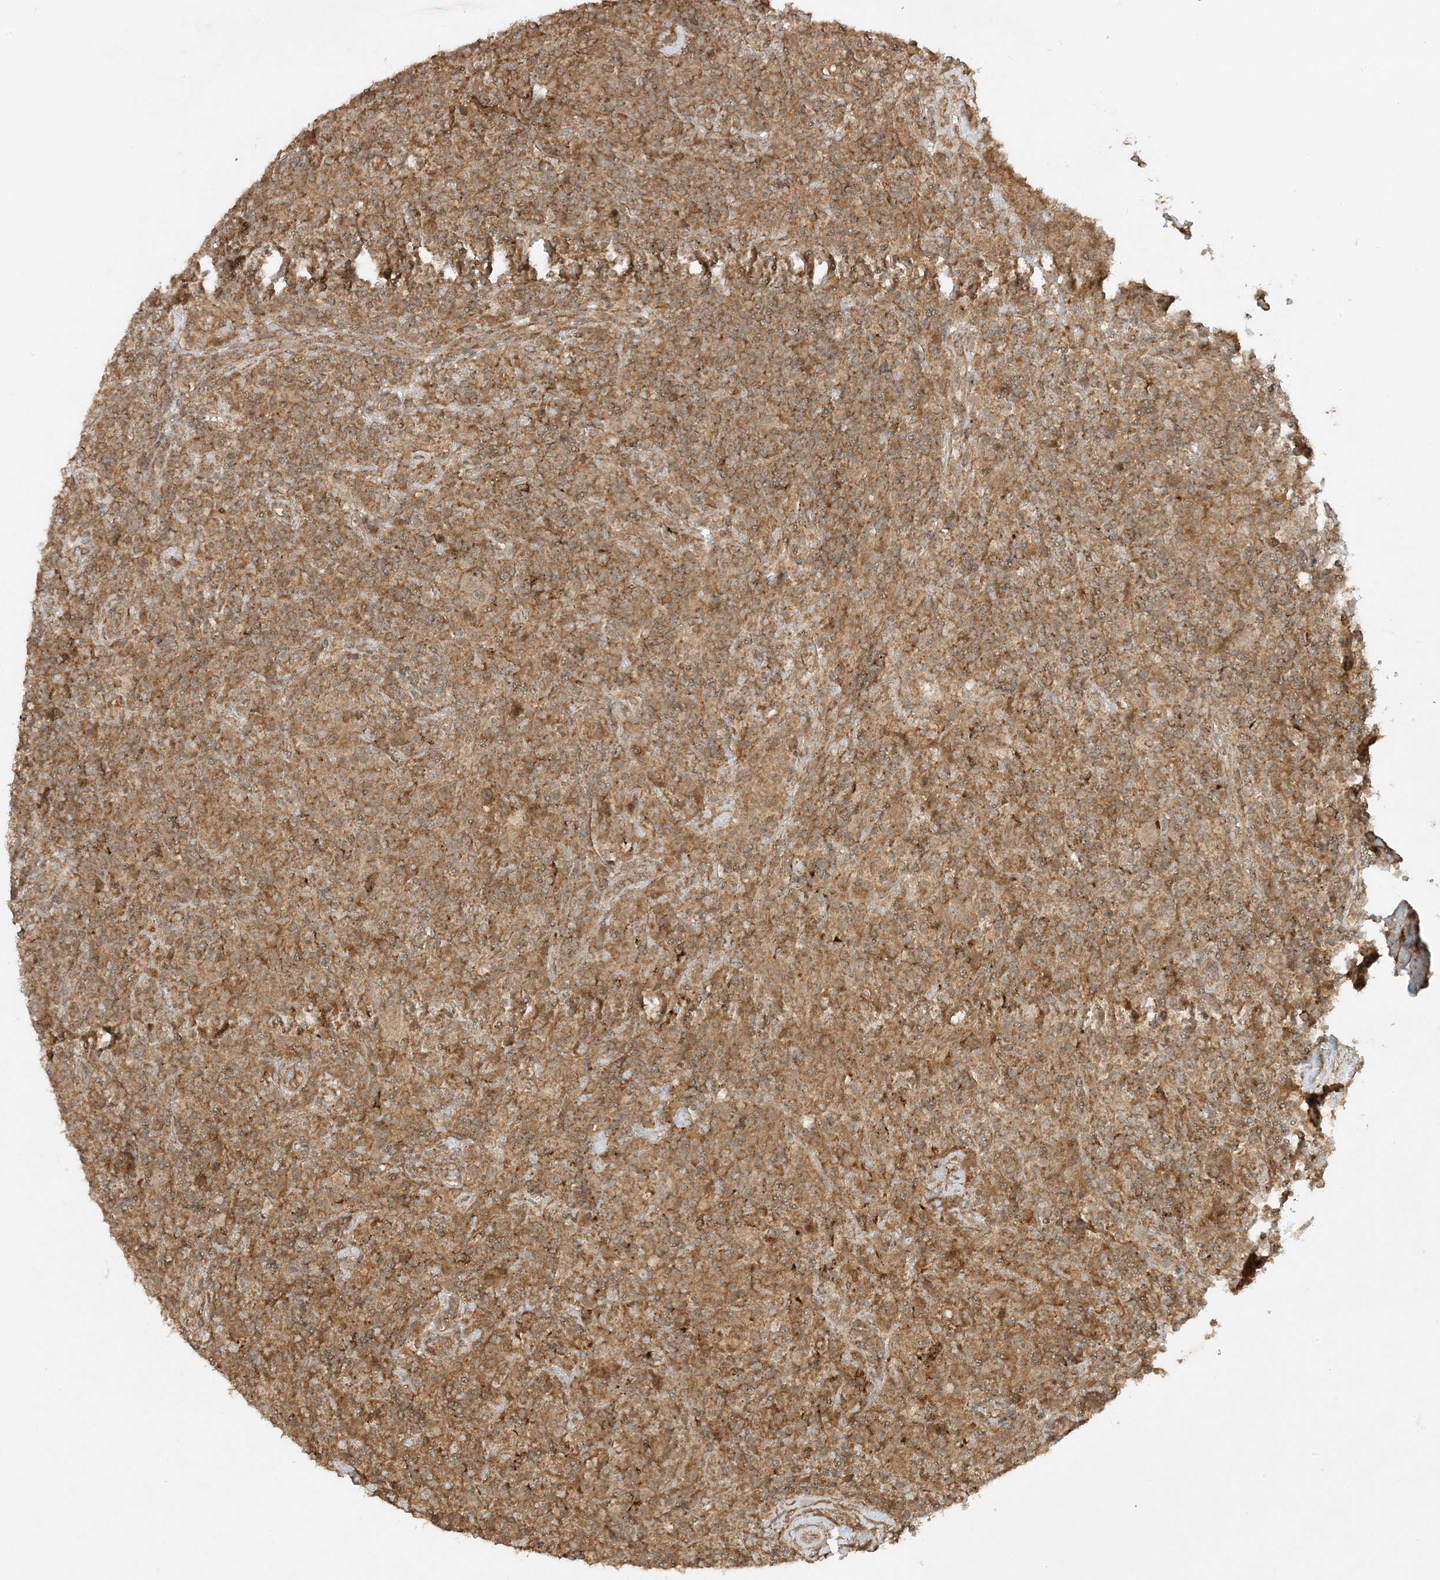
{"staining": {"intensity": "weak", "quantity": ">75%", "location": "cytoplasmic/membranous"}, "tissue": "lymphoma", "cell_type": "Tumor cells", "image_type": "cancer", "snomed": [{"axis": "morphology", "description": "Hodgkin's disease, NOS"}, {"axis": "topography", "description": "Lymph node"}], "caption": "A histopathology image of Hodgkin's disease stained for a protein exhibits weak cytoplasmic/membranous brown staining in tumor cells.", "gene": "XRN1", "patient": {"sex": "male", "age": 70}}